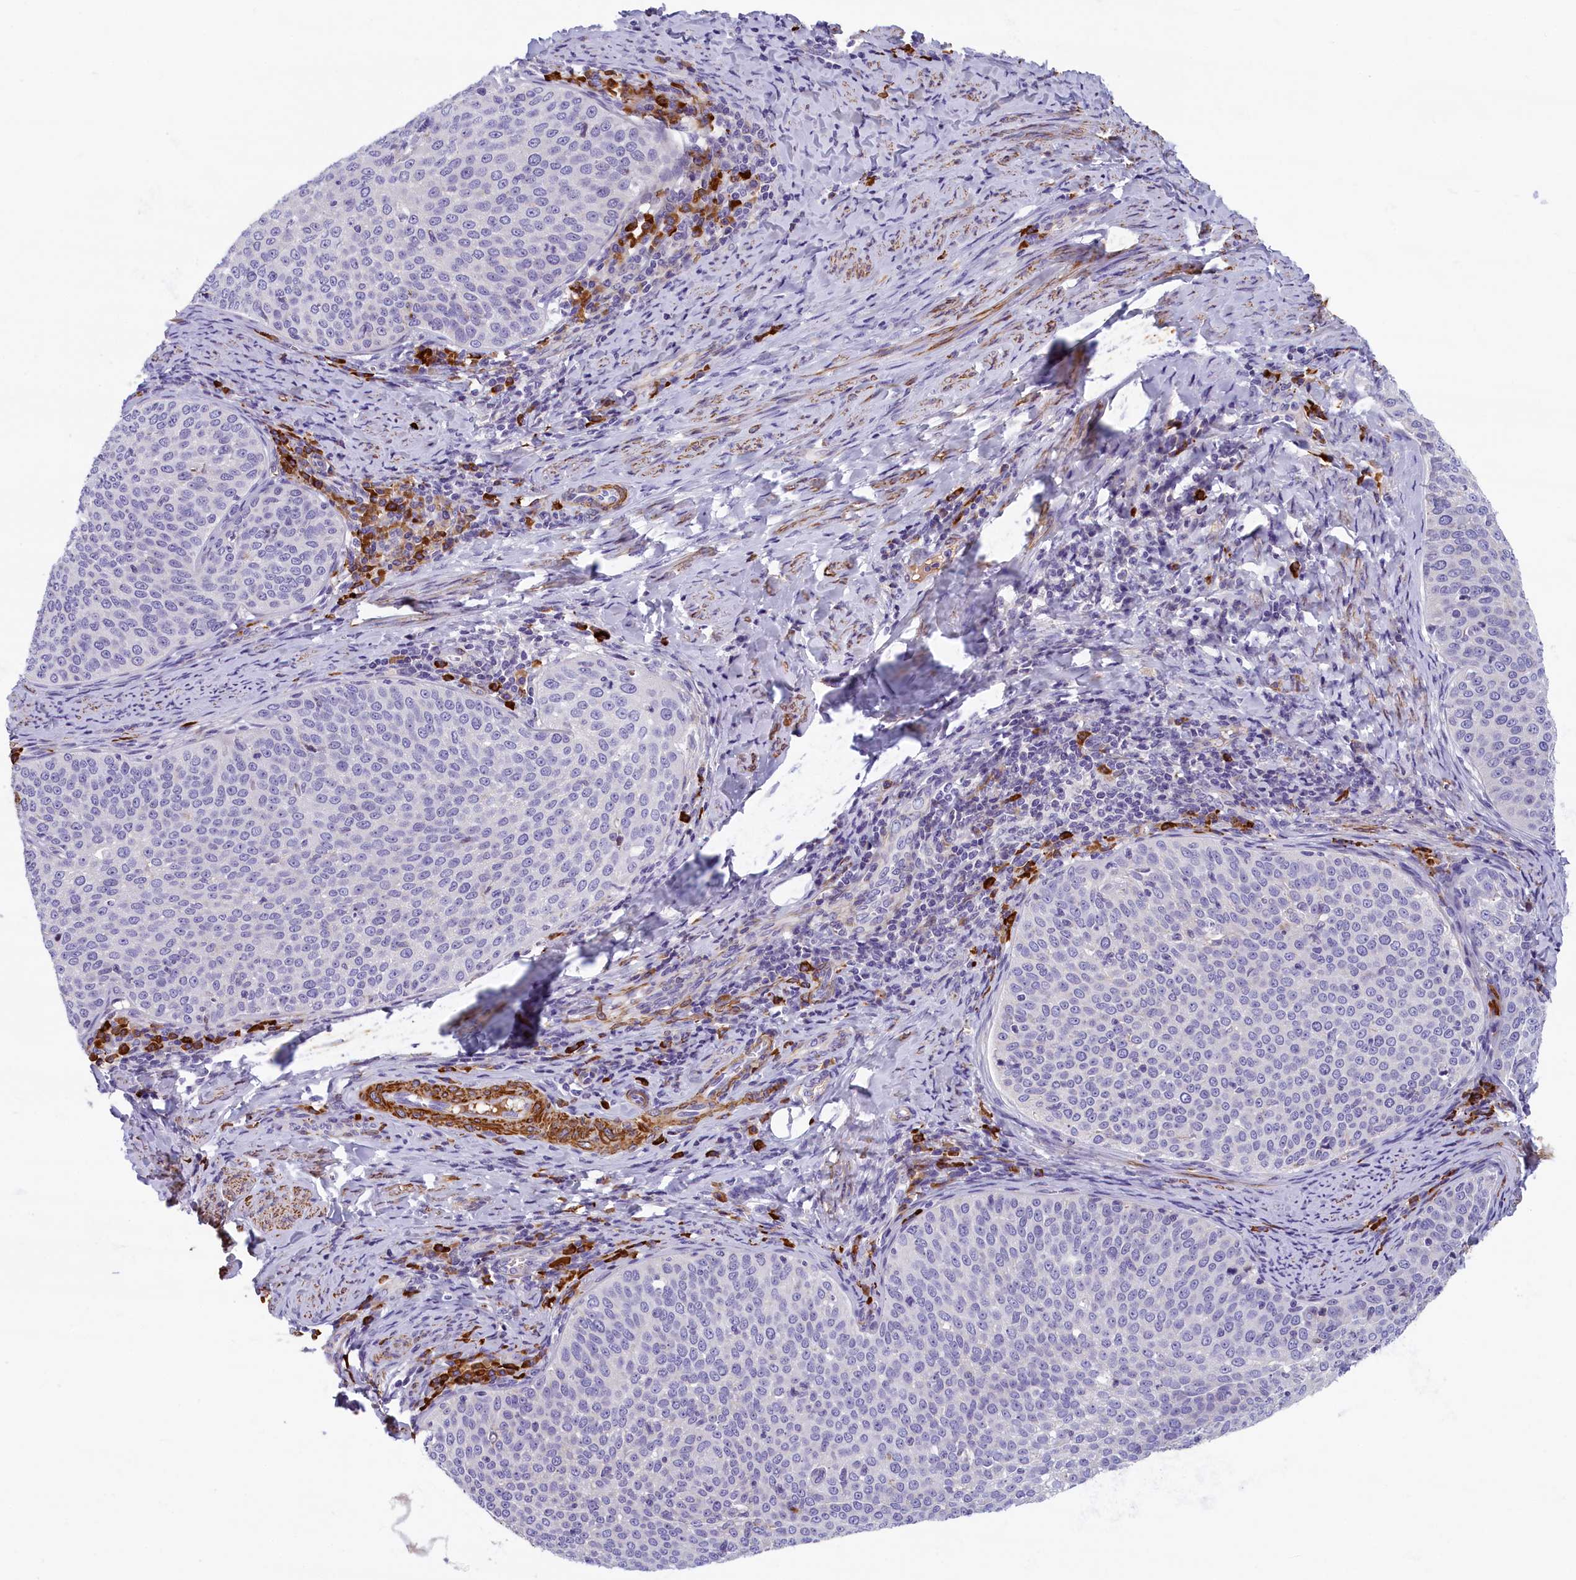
{"staining": {"intensity": "negative", "quantity": "none", "location": "none"}, "tissue": "cervical cancer", "cell_type": "Tumor cells", "image_type": "cancer", "snomed": [{"axis": "morphology", "description": "Squamous cell carcinoma, NOS"}, {"axis": "topography", "description": "Cervix"}], "caption": "Micrograph shows no significant protein positivity in tumor cells of cervical cancer. (IHC, brightfield microscopy, high magnification).", "gene": "BCL2L13", "patient": {"sex": "female", "age": 57}}